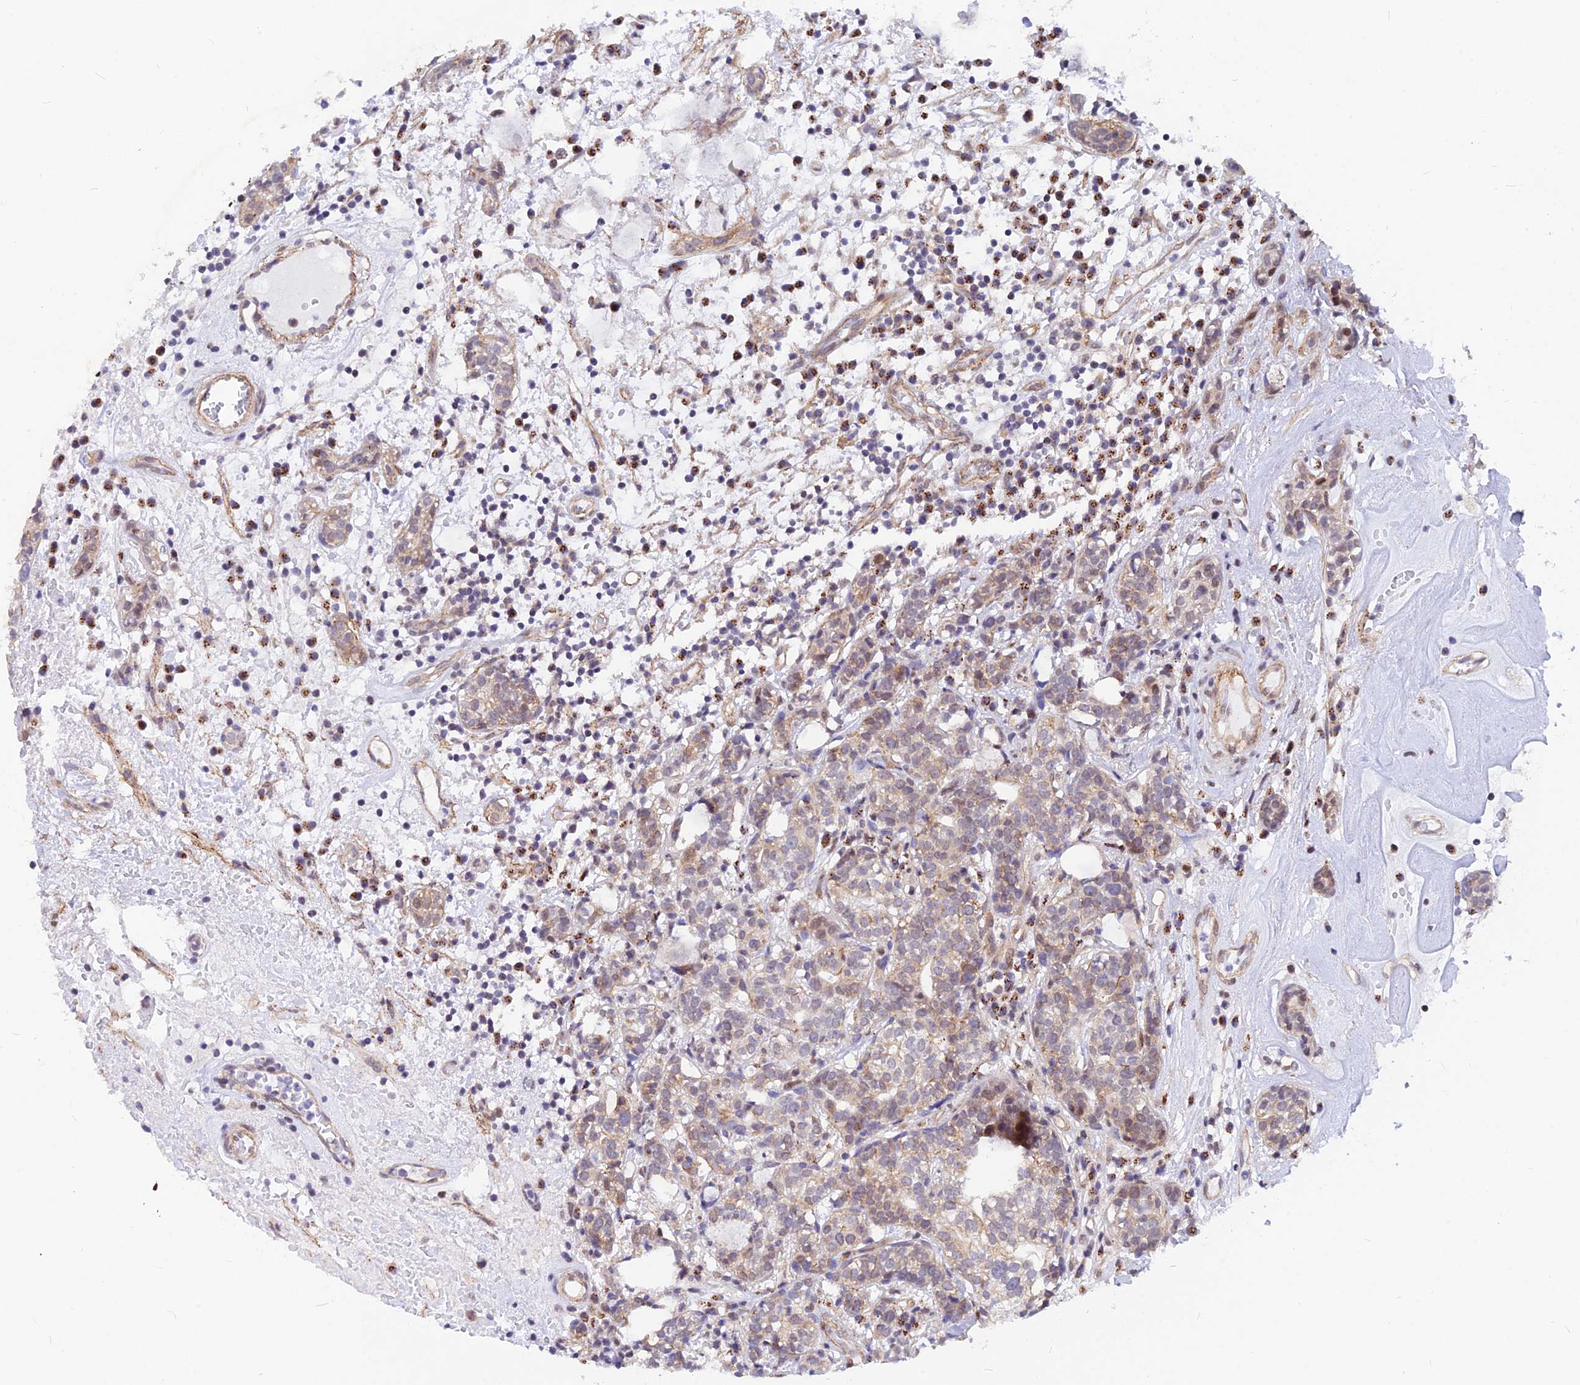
{"staining": {"intensity": "weak", "quantity": "<25%", "location": "cytoplasmic/membranous"}, "tissue": "head and neck cancer", "cell_type": "Tumor cells", "image_type": "cancer", "snomed": [{"axis": "morphology", "description": "Adenocarcinoma, NOS"}, {"axis": "topography", "description": "Salivary gland"}, {"axis": "topography", "description": "Head-Neck"}], "caption": "This micrograph is of head and neck cancer (adenocarcinoma) stained with immunohistochemistry (IHC) to label a protein in brown with the nuclei are counter-stained blue. There is no staining in tumor cells. (Stains: DAB immunohistochemistry (IHC) with hematoxylin counter stain, Microscopy: brightfield microscopy at high magnification).", "gene": "VSTM2L", "patient": {"sex": "female", "age": 65}}